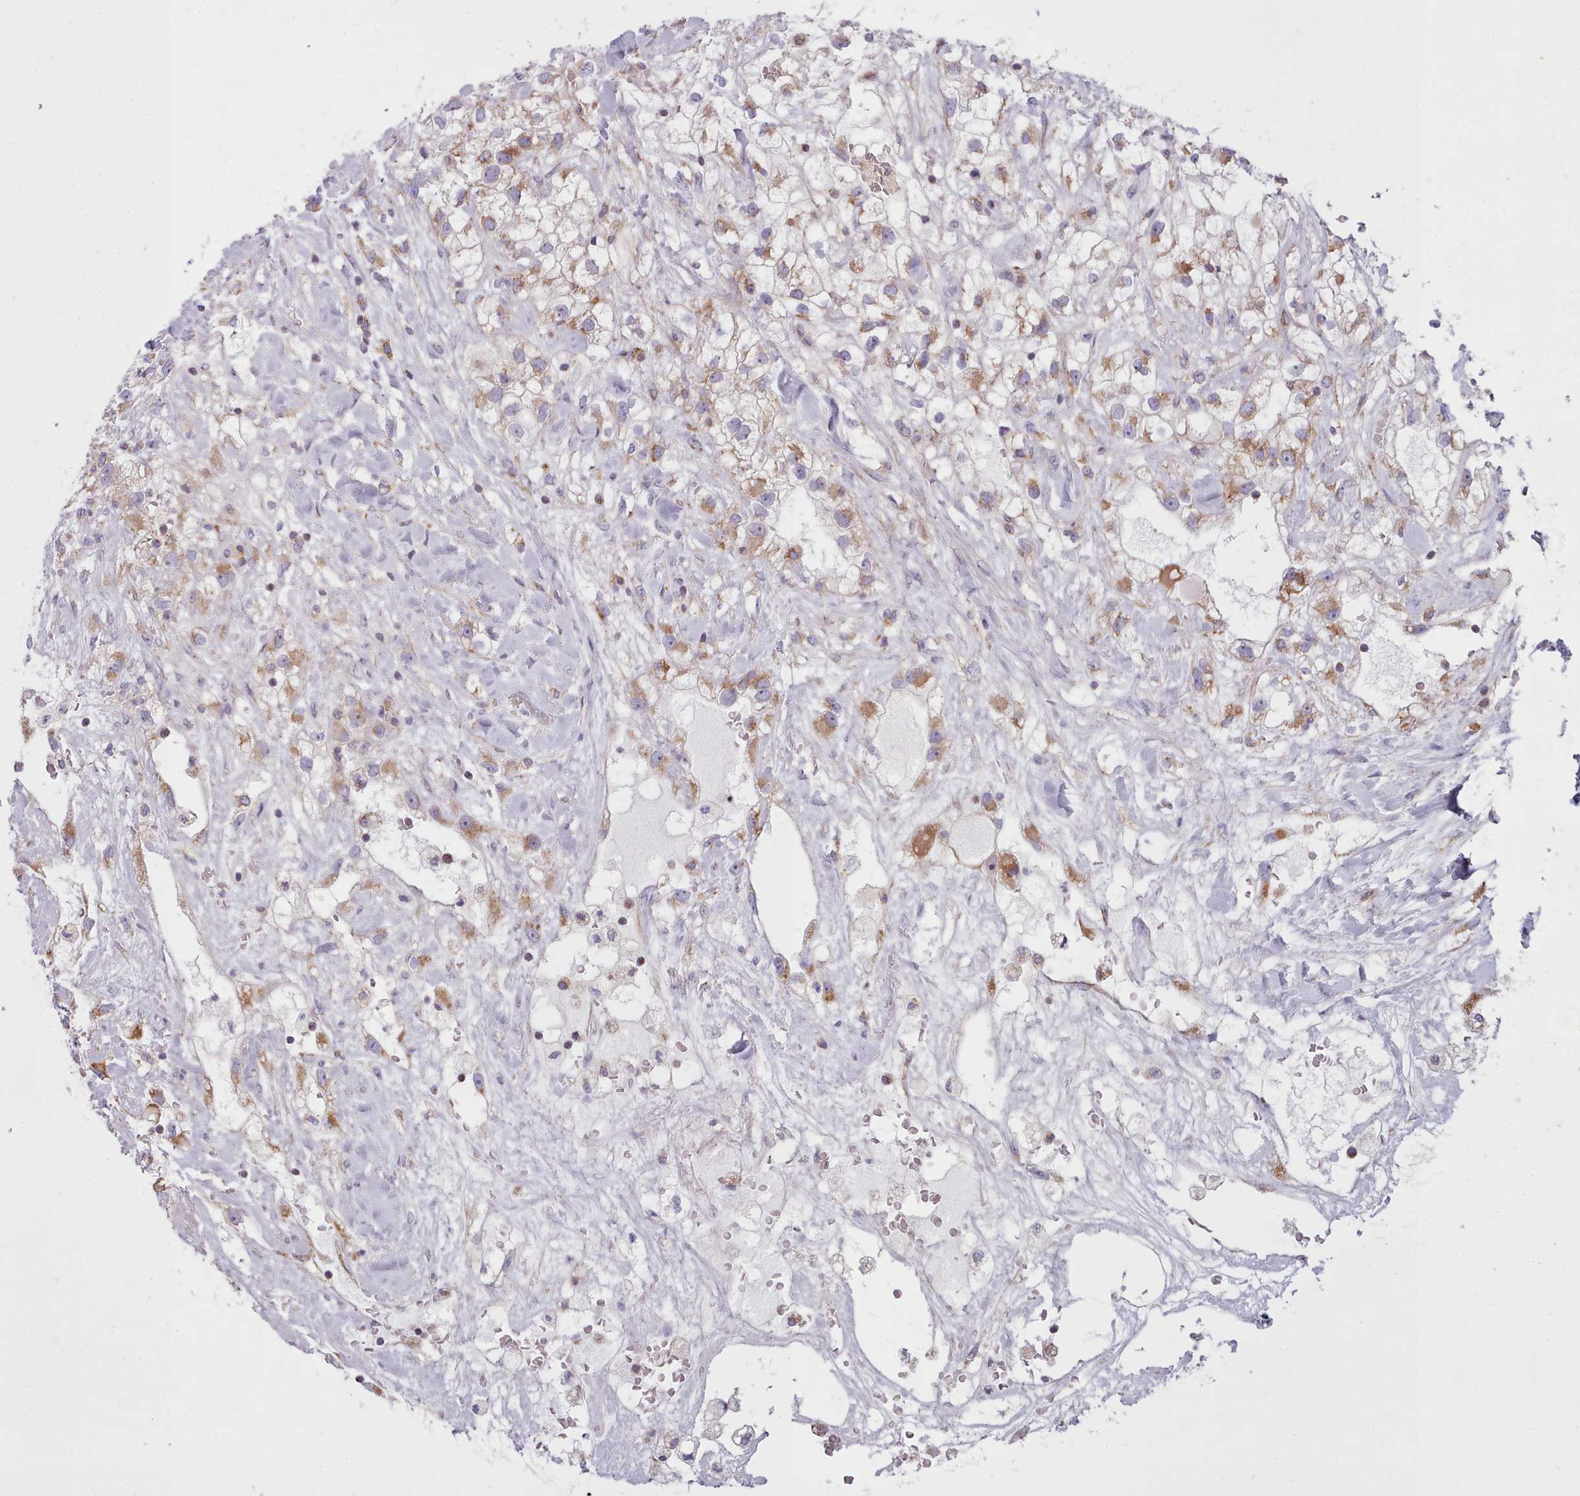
{"staining": {"intensity": "moderate", "quantity": "25%-75%", "location": "cytoplasmic/membranous"}, "tissue": "renal cancer", "cell_type": "Tumor cells", "image_type": "cancer", "snomed": [{"axis": "morphology", "description": "Adenocarcinoma, NOS"}, {"axis": "topography", "description": "Kidney"}], "caption": "Protein expression analysis of renal cancer (adenocarcinoma) reveals moderate cytoplasmic/membranous staining in about 25%-75% of tumor cells.", "gene": "SRP54", "patient": {"sex": "male", "age": 59}}